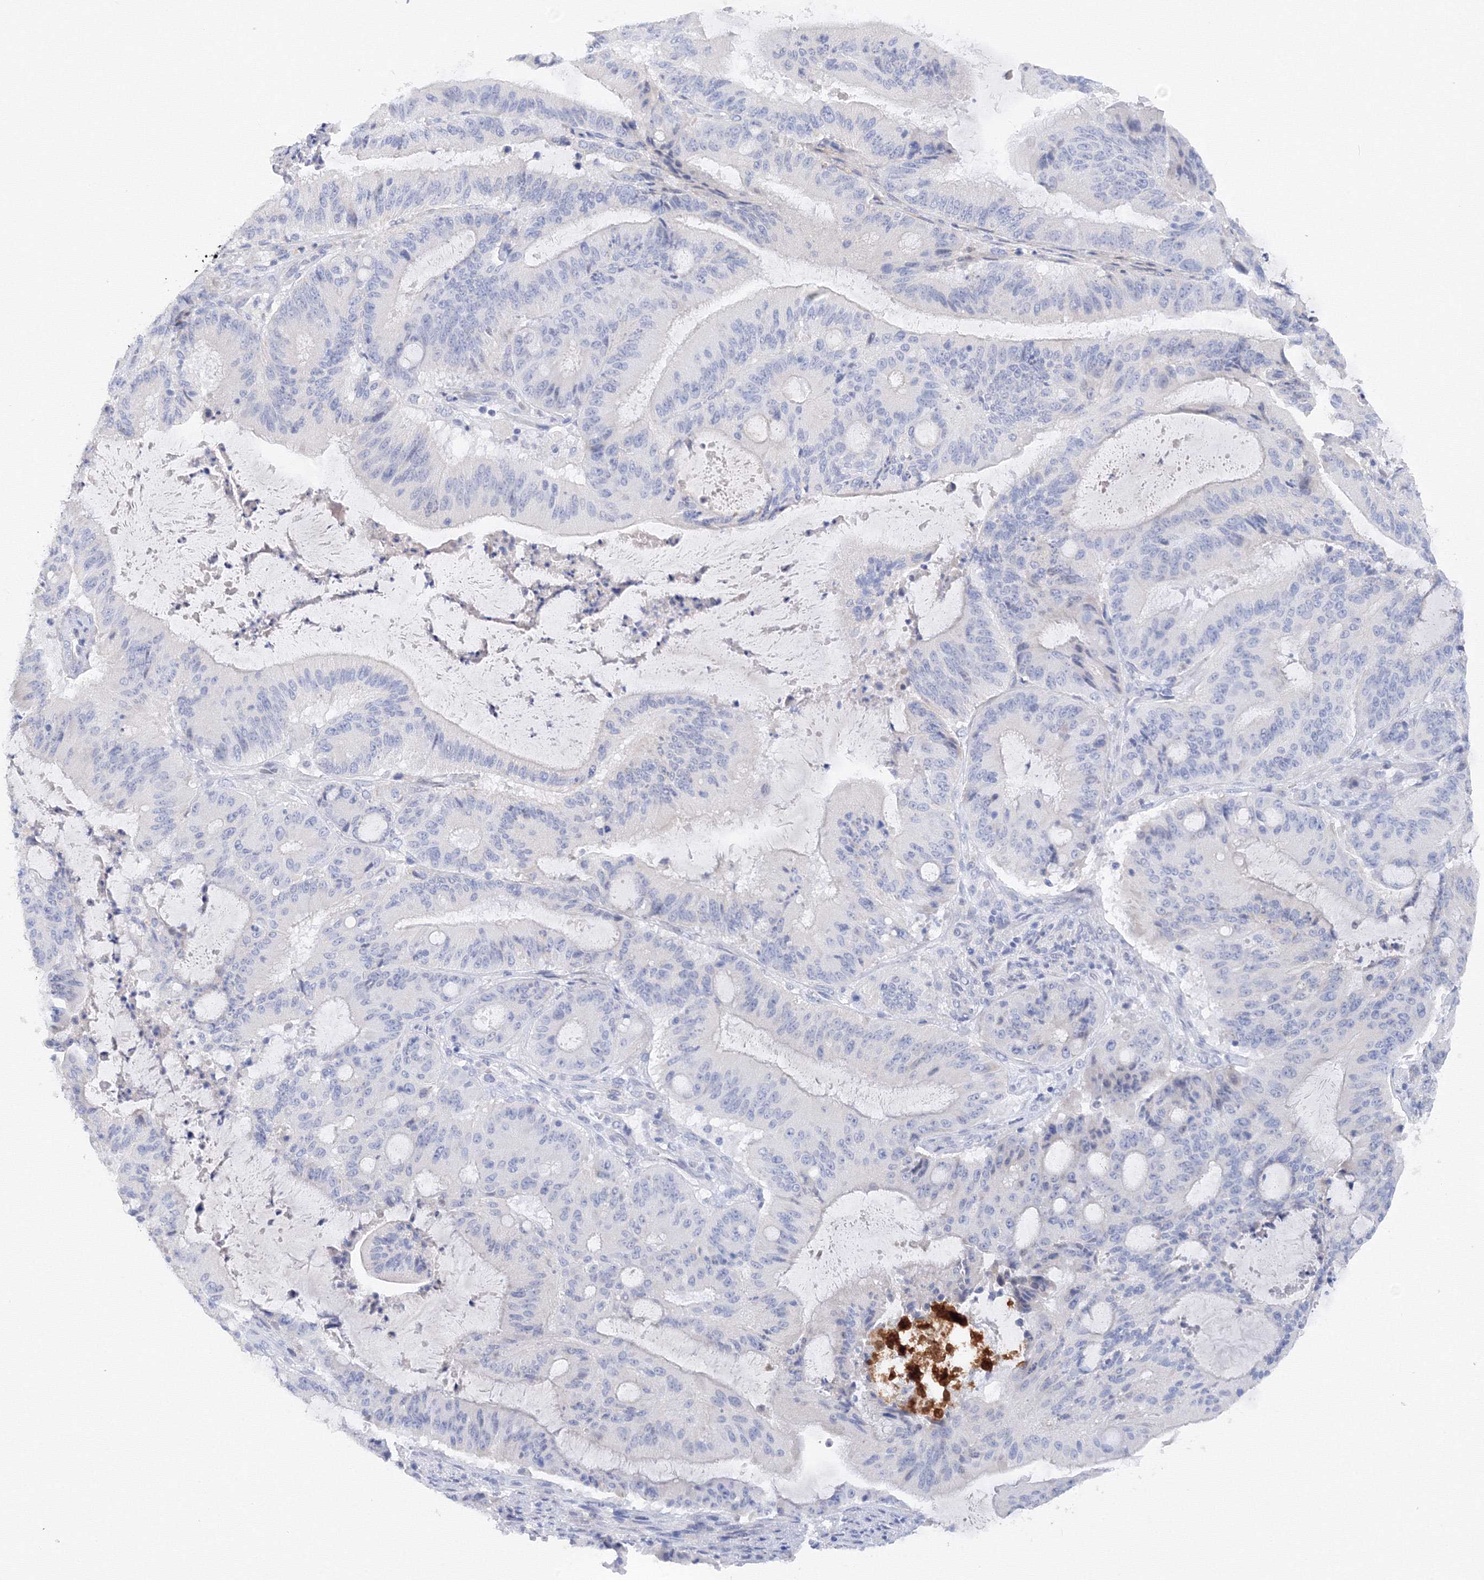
{"staining": {"intensity": "negative", "quantity": "none", "location": "none"}, "tissue": "liver cancer", "cell_type": "Tumor cells", "image_type": "cancer", "snomed": [{"axis": "morphology", "description": "Normal tissue, NOS"}, {"axis": "morphology", "description": "Cholangiocarcinoma"}, {"axis": "topography", "description": "Liver"}, {"axis": "topography", "description": "Peripheral nerve tissue"}], "caption": "Human cholangiocarcinoma (liver) stained for a protein using IHC exhibits no staining in tumor cells.", "gene": "TAMM41", "patient": {"sex": "female", "age": 73}}